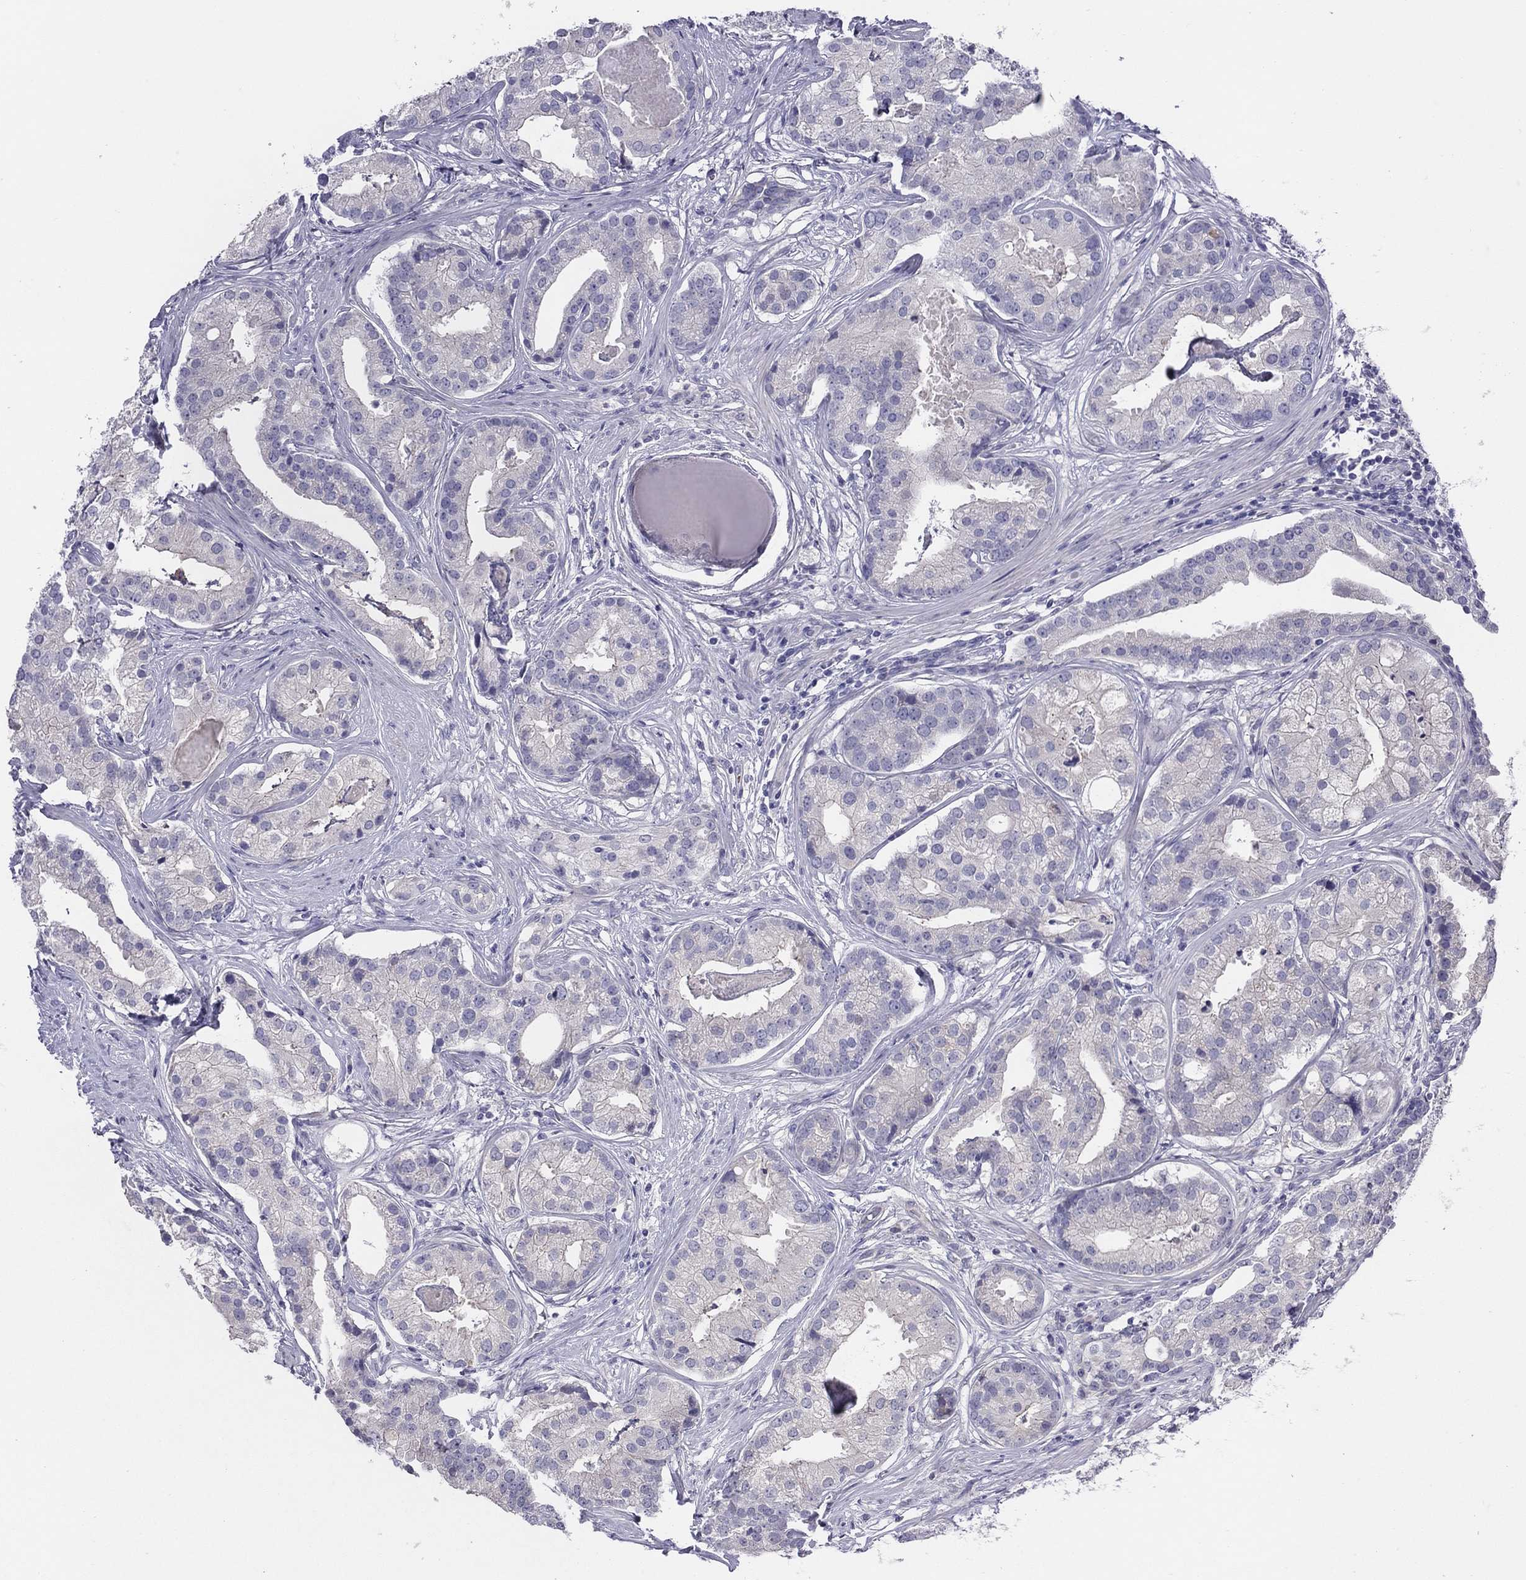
{"staining": {"intensity": "negative", "quantity": "none", "location": "none"}, "tissue": "prostate cancer", "cell_type": "Tumor cells", "image_type": "cancer", "snomed": [{"axis": "morphology", "description": "Adenocarcinoma, NOS"}, {"axis": "topography", "description": "Prostate and seminal vesicle, NOS"}, {"axis": "topography", "description": "Prostate"}], "caption": "This micrograph is of adenocarcinoma (prostate) stained with IHC to label a protein in brown with the nuclei are counter-stained blue. There is no positivity in tumor cells.", "gene": "MGAT4C", "patient": {"sex": "male", "age": 44}}